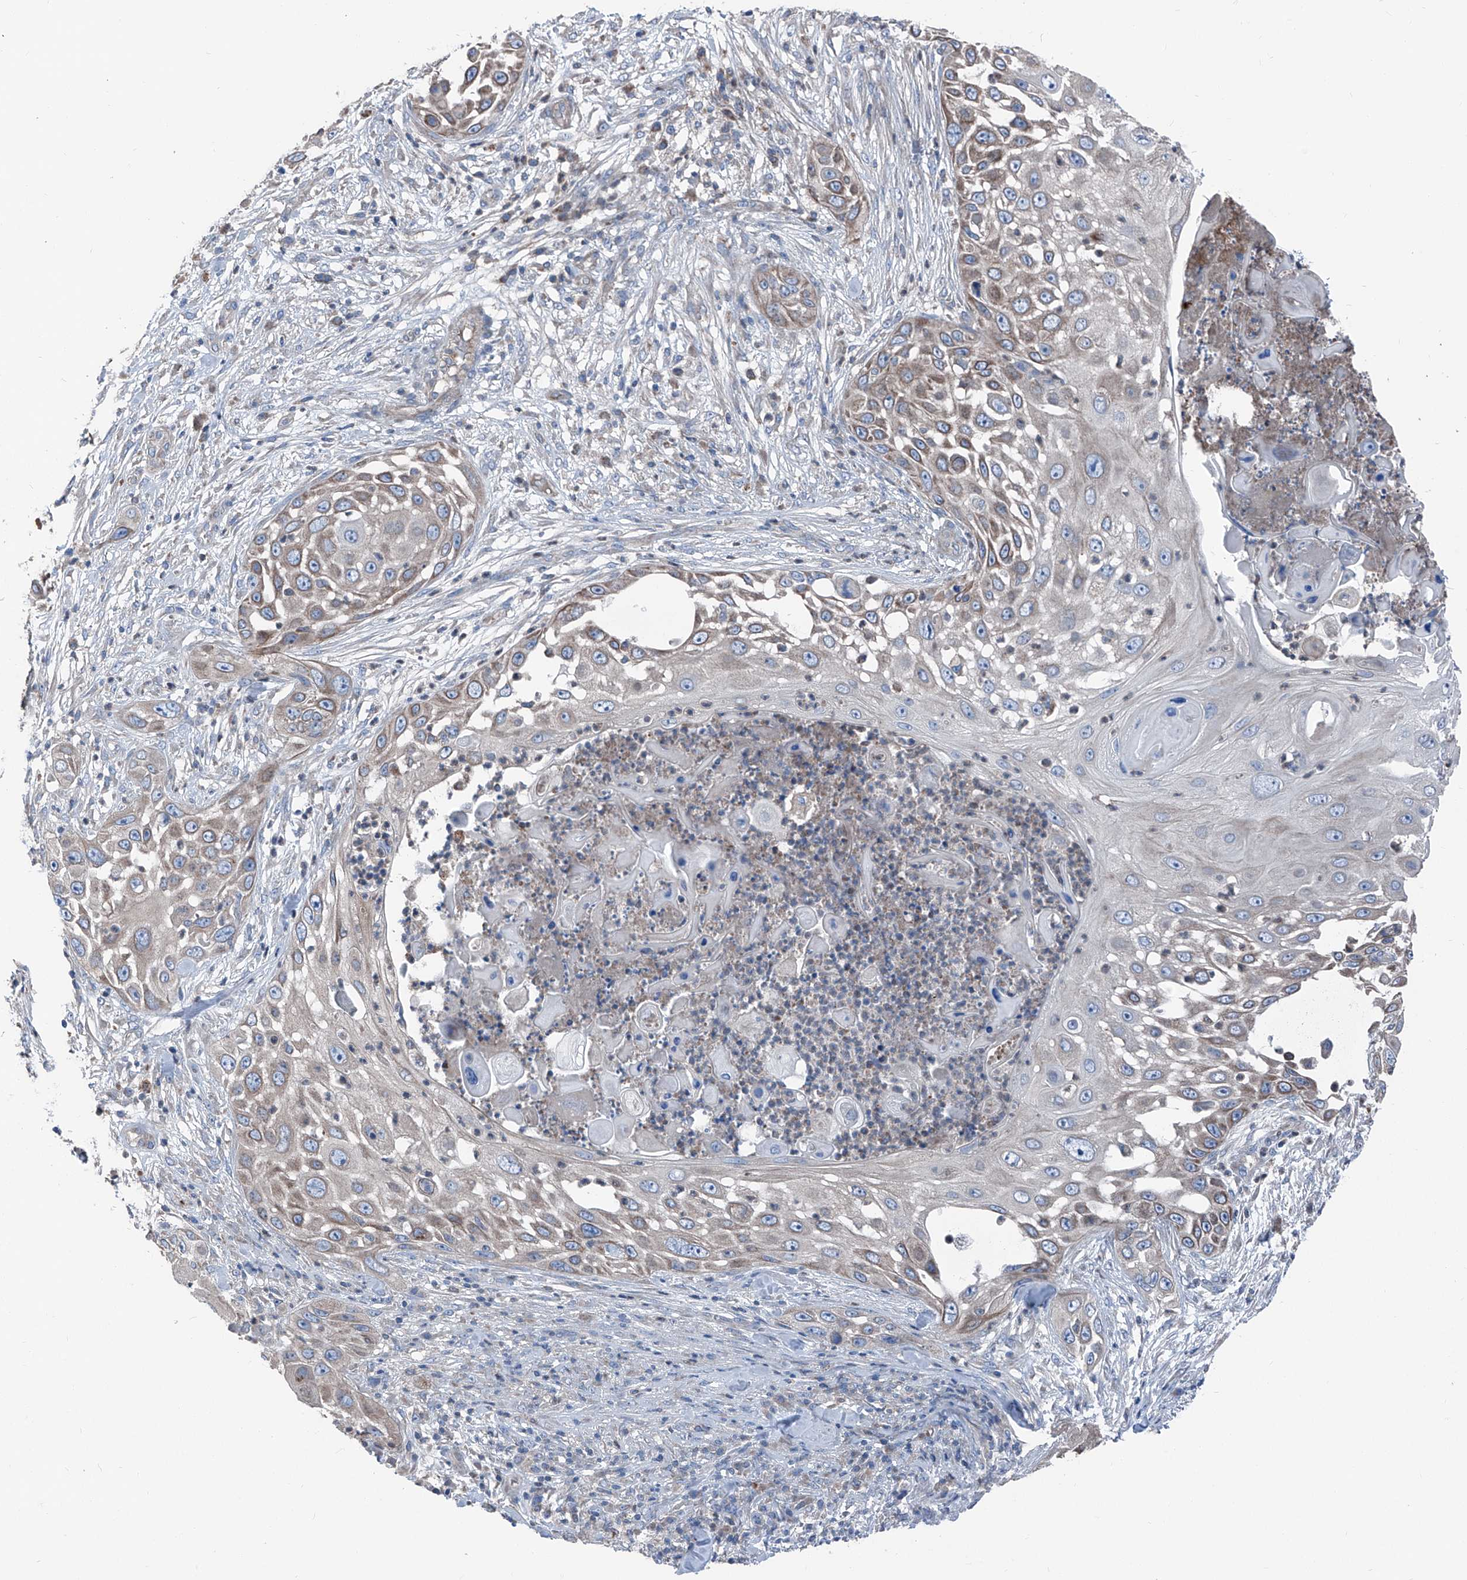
{"staining": {"intensity": "weak", "quantity": "25%-75%", "location": "cytoplasmic/membranous"}, "tissue": "skin cancer", "cell_type": "Tumor cells", "image_type": "cancer", "snomed": [{"axis": "morphology", "description": "Squamous cell carcinoma, NOS"}, {"axis": "topography", "description": "Skin"}], "caption": "Protein expression analysis of skin cancer (squamous cell carcinoma) displays weak cytoplasmic/membranous positivity in about 25%-75% of tumor cells. Using DAB (brown) and hematoxylin (blue) stains, captured at high magnification using brightfield microscopy.", "gene": "GPAT3", "patient": {"sex": "female", "age": 44}}